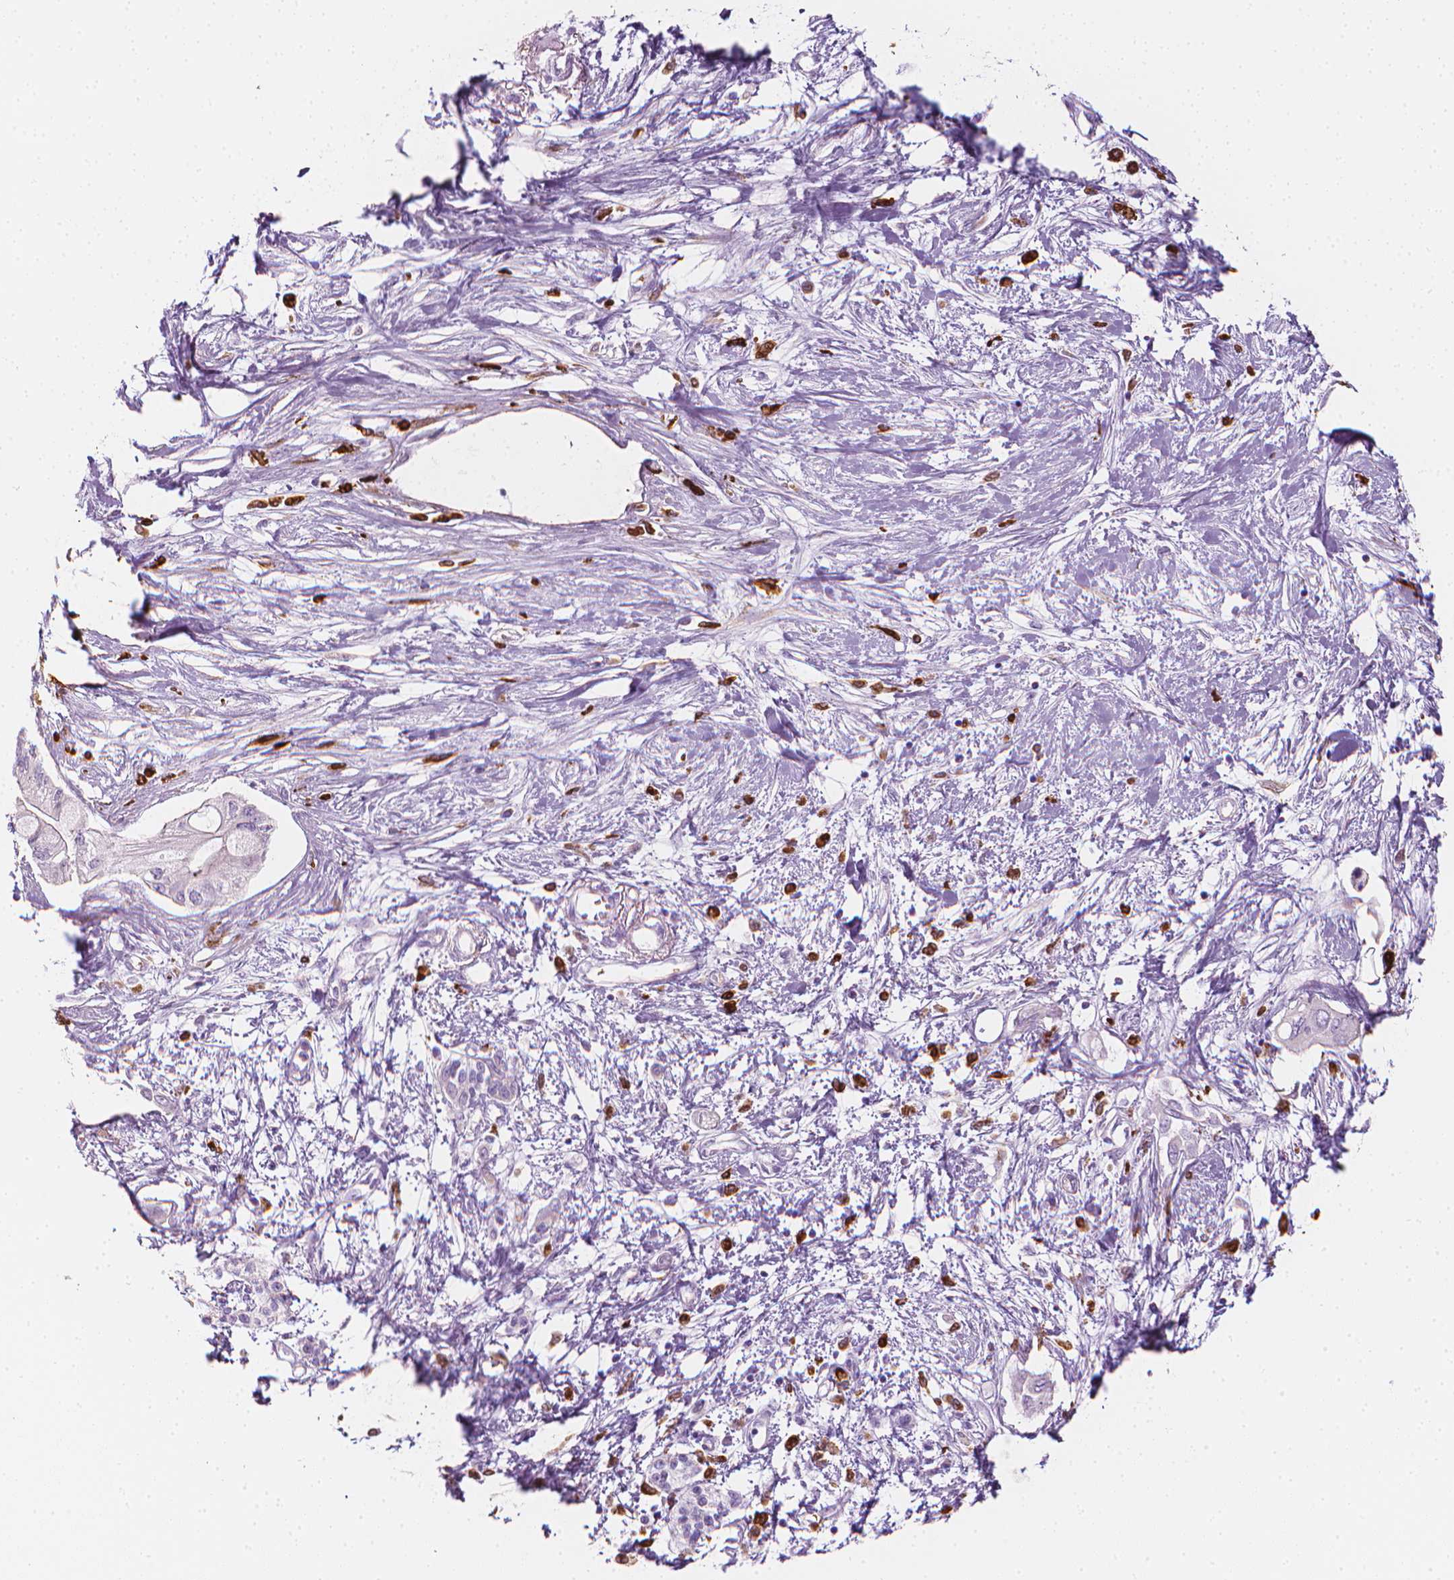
{"staining": {"intensity": "negative", "quantity": "none", "location": "none"}, "tissue": "pancreatic cancer", "cell_type": "Tumor cells", "image_type": "cancer", "snomed": [{"axis": "morphology", "description": "Adenocarcinoma, NOS"}, {"axis": "topography", "description": "Pancreas"}], "caption": "DAB (3,3'-diaminobenzidine) immunohistochemical staining of human adenocarcinoma (pancreatic) displays no significant positivity in tumor cells.", "gene": "CES1", "patient": {"sex": "female", "age": 77}}